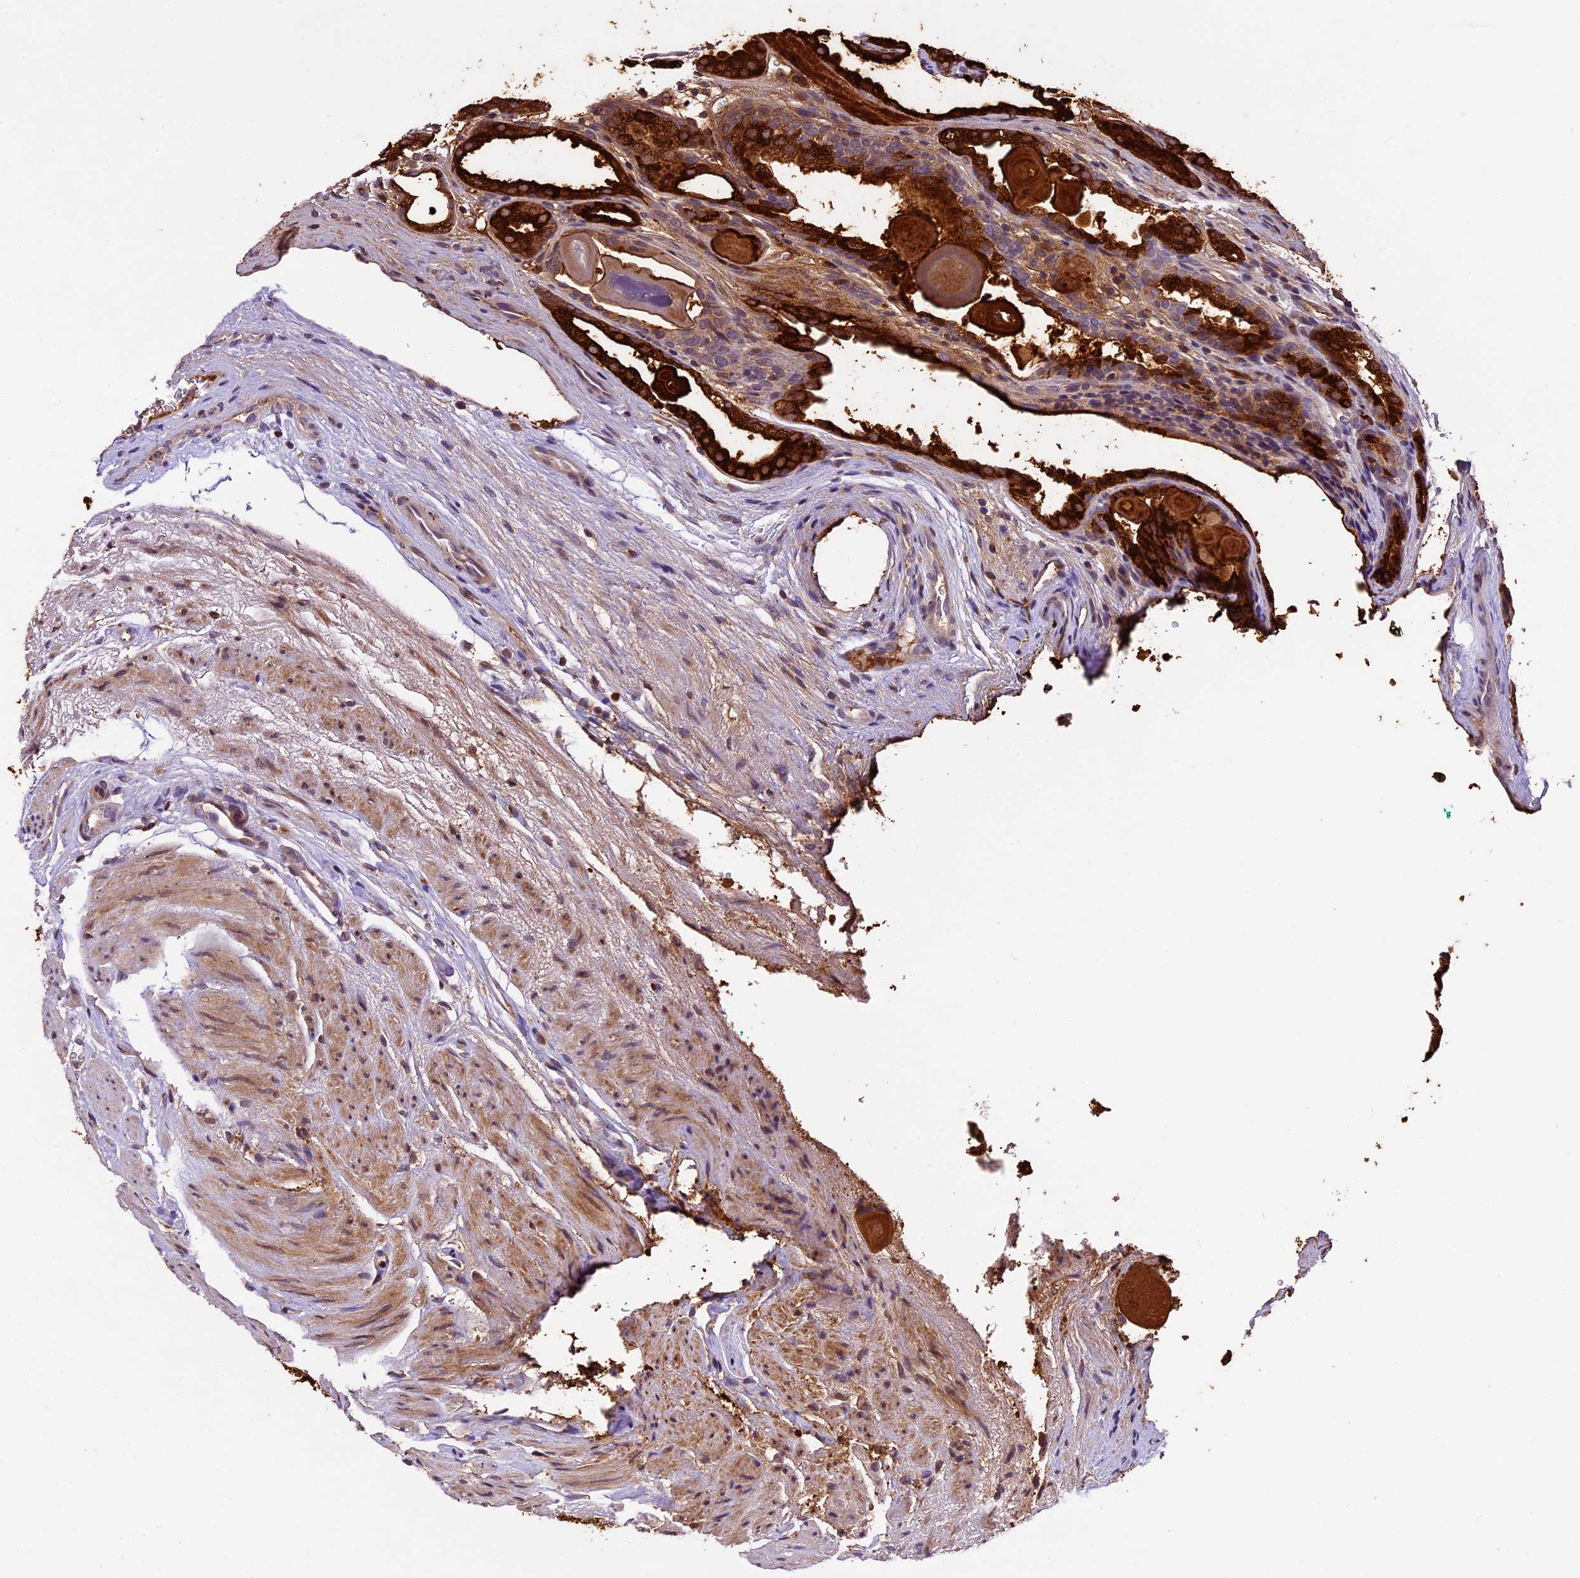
{"staining": {"intensity": "strong", "quantity": ">75%", "location": "cytoplasmic/membranous"}, "tissue": "prostate cancer", "cell_type": "Tumor cells", "image_type": "cancer", "snomed": [{"axis": "morphology", "description": "Adenocarcinoma, High grade"}, {"axis": "topography", "description": "Prostate"}], "caption": "Human adenocarcinoma (high-grade) (prostate) stained for a protein (brown) exhibits strong cytoplasmic/membranous positive expression in about >75% of tumor cells.", "gene": "DGKH", "patient": {"sex": "male", "age": 70}}